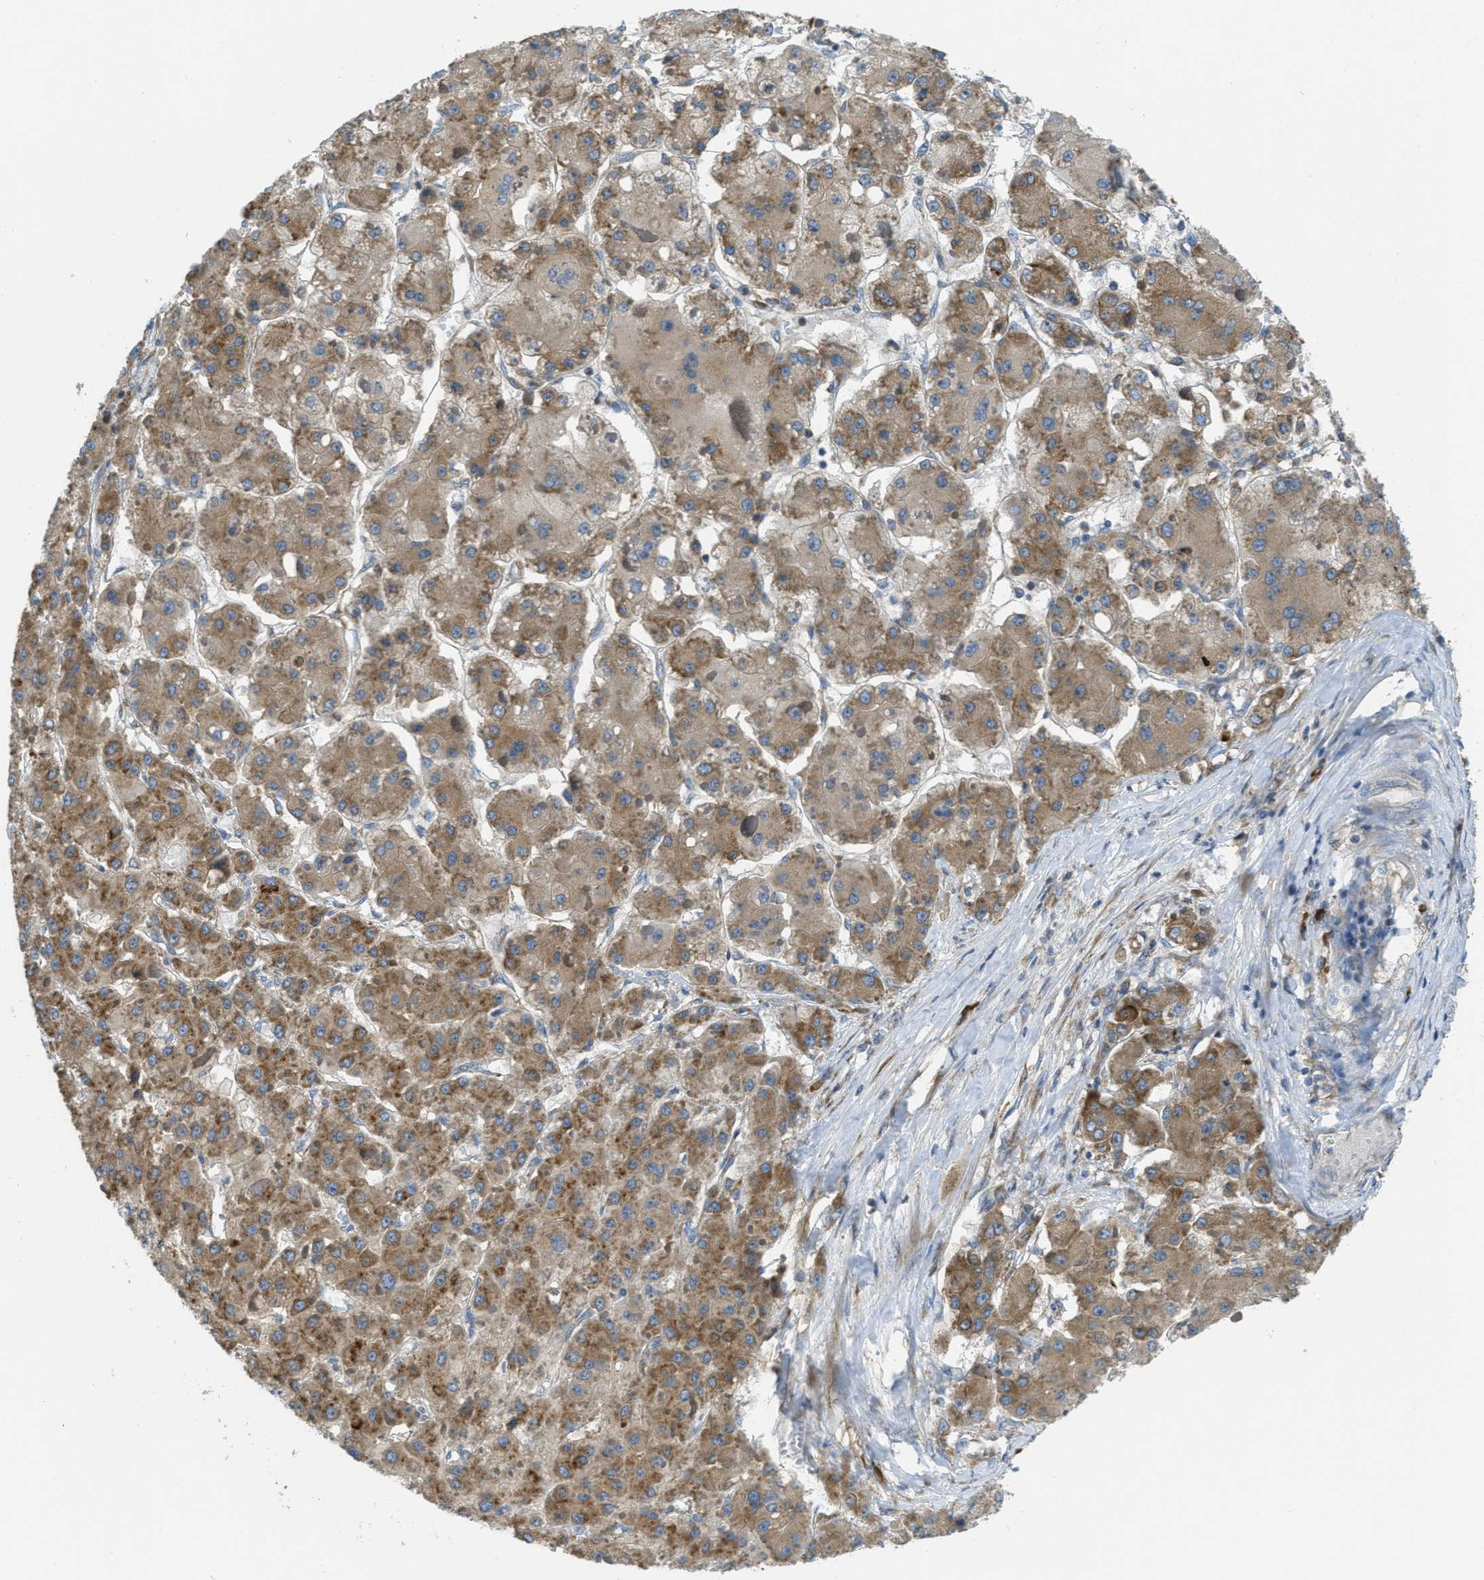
{"staining": {"intensity": "moderate", "quantity": ">75%", "location": "cytoplasmic/membranous"}, "tissue": "liver cancer", "cell_type": "Tumor cells", "image_type": "cancer", "snomed": [{"axis": "morphology", "description": "Carcinoma, Hepatocellular, NOS"}, {"axis": "topography", "description": "Liver"}], "caption": "Immunohistochemistry photomicrograph of neoplastic tissue: human liver hepatocellular carcinoma stained using IHC displays medium levels of moderate protein expression localized specifically in the cytoplasmic/membranous of tumor cells, appearing as a cytoplasmic/membranous brown color.", "gene": "SSR1", "patient": {"sex": "female", "age": 73}}